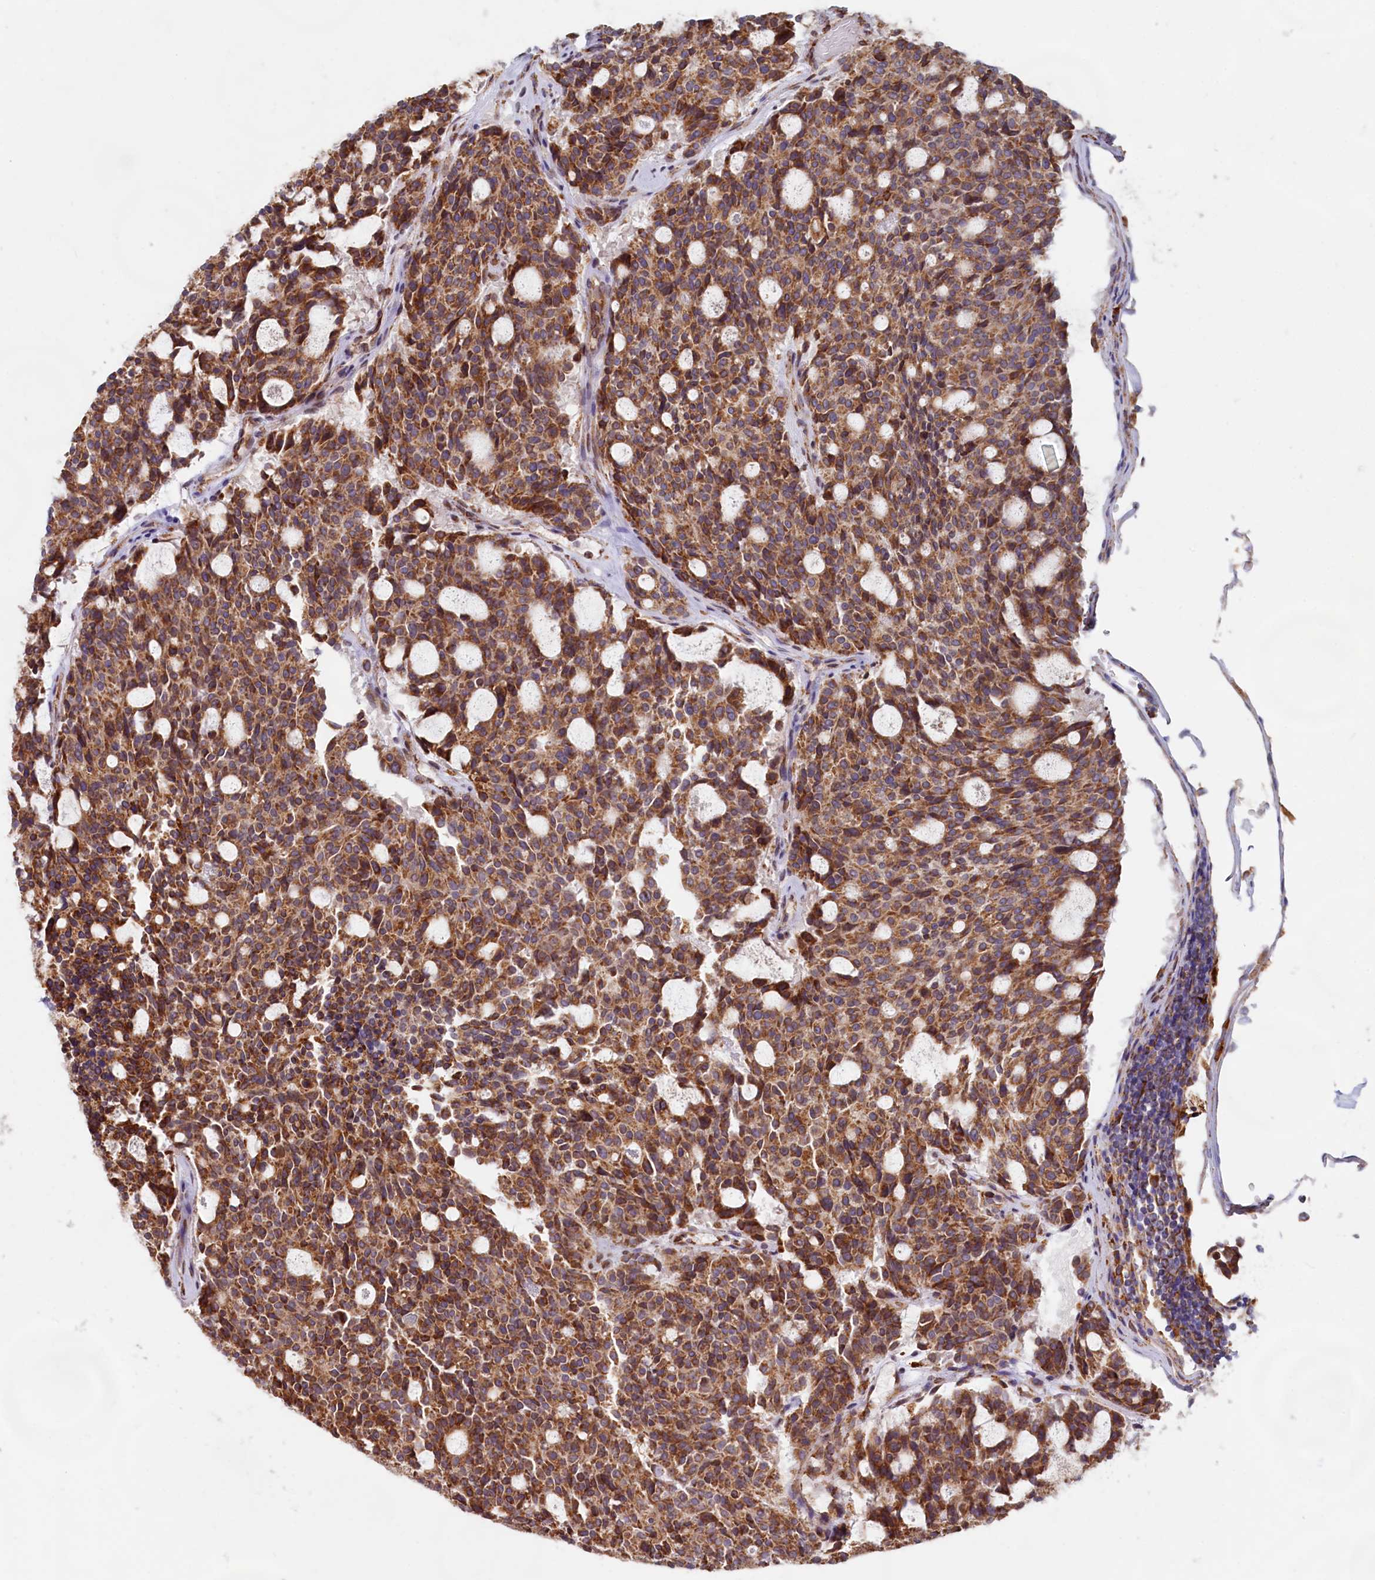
{"staining": {"intensity": "strong", "quantity": ">75%", "location": "cytoplasmic/membranous"}, "tissue": "carcinoid", "cell_type": "Tumor cells", "image_type": "cancer", "snomed": [{"axis": "morphology", "description": "Carcinoid, malignant, NOS"}, {"axis": "topography", "description": "Pancreas"}], "caption": "High-power microscopy captured an immunohistochemistry (IHC) image of carcinoid, revealing strong cytoplasmic/membranous expression in about >75% of tumor cells. The staining was performed using DAB, with brown indicating positive protein expression. Nuclei are stained blue with hematoxylin.", "gene": "TBC1D19", "patient": {"sex": "female", "age": 54}}